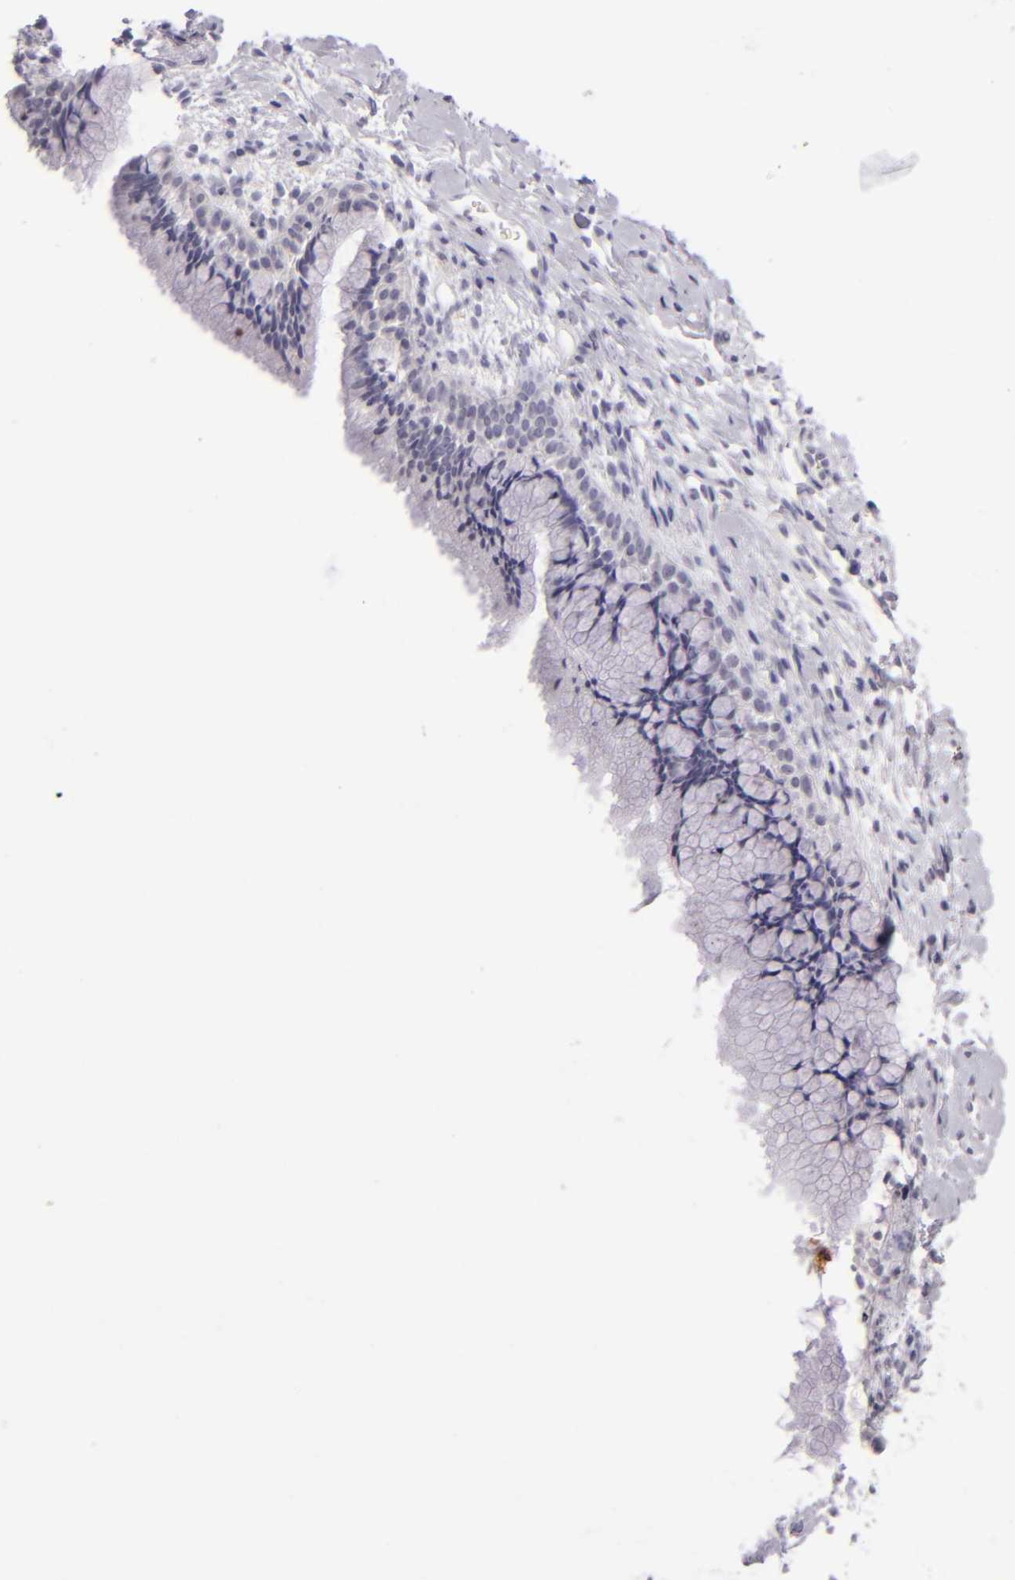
{"staining": {"intensity": "negative", "quantity": "none", "location": "none"}, "tissue": "cervix", "cell_type": "Glandular cells", "image_type": "normal", "snomed": [{"axis": "morphology", "description": "Normal tissue, NOS"}, {"axis": "topography", "description": "Cervix"}], "caption": "Immunohistochemistry (IHC) of benign cervix exhibits no positivity in glandular cells.", "gene": "CD40", "patient": {"sex": "female", "age": 46}}